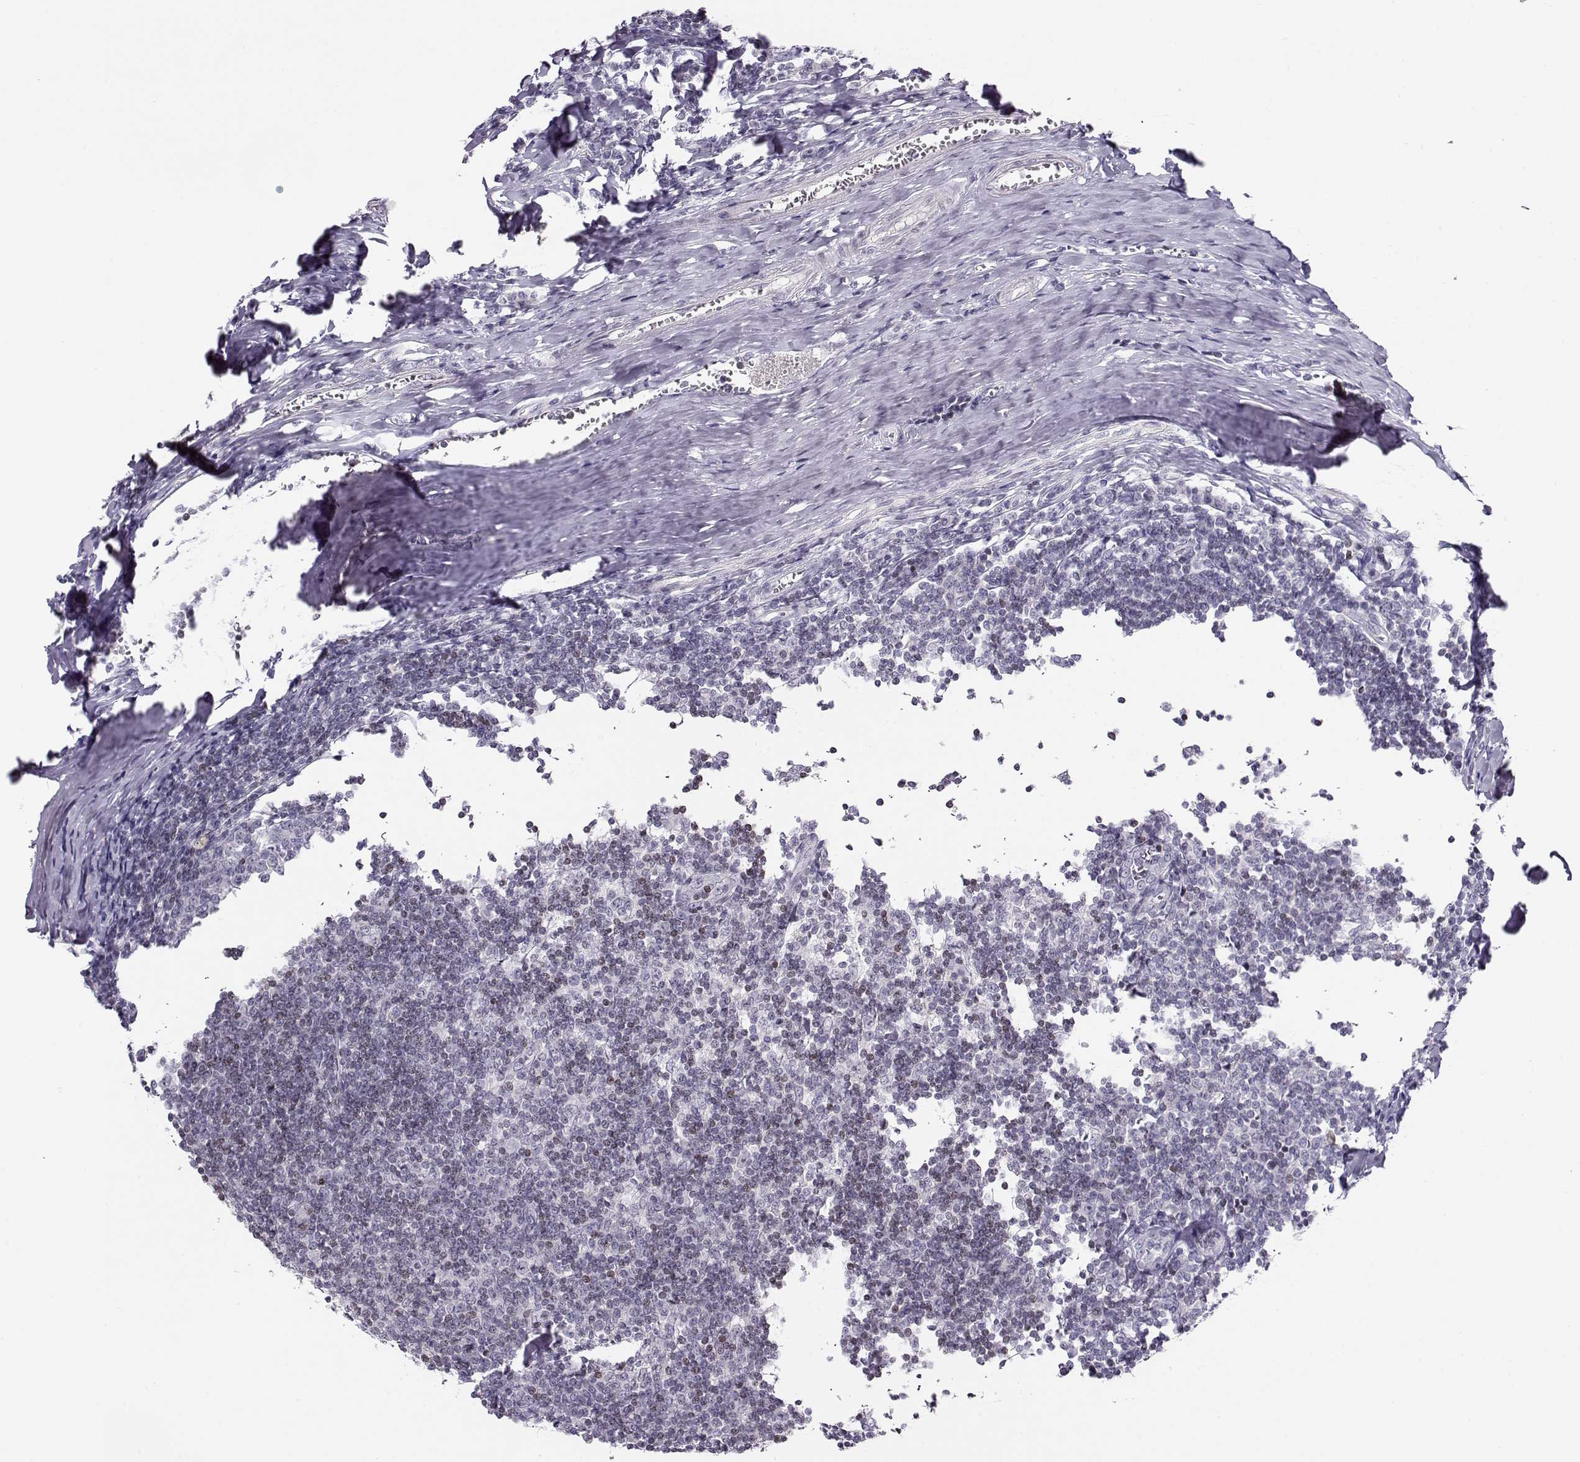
{"staining": {"intensity": "negative", "quantity": "none", "location": "none"}, "tissue": "tonsil", "cell_type": "Germinal center cells", "image_type": "normal", "snomed": [{"axis": "morphology", "description": "Normal tissue, NOS"}, {"axis": "topography", "description": "Tonsil"}], "caption": "This is an immunohistochemistry (IHC) photomicrograph of unremarkable tonsil. There is no staining in germinal center cells.", "gene": "CRX", "patient": {"sex": "female", "age": 12}}